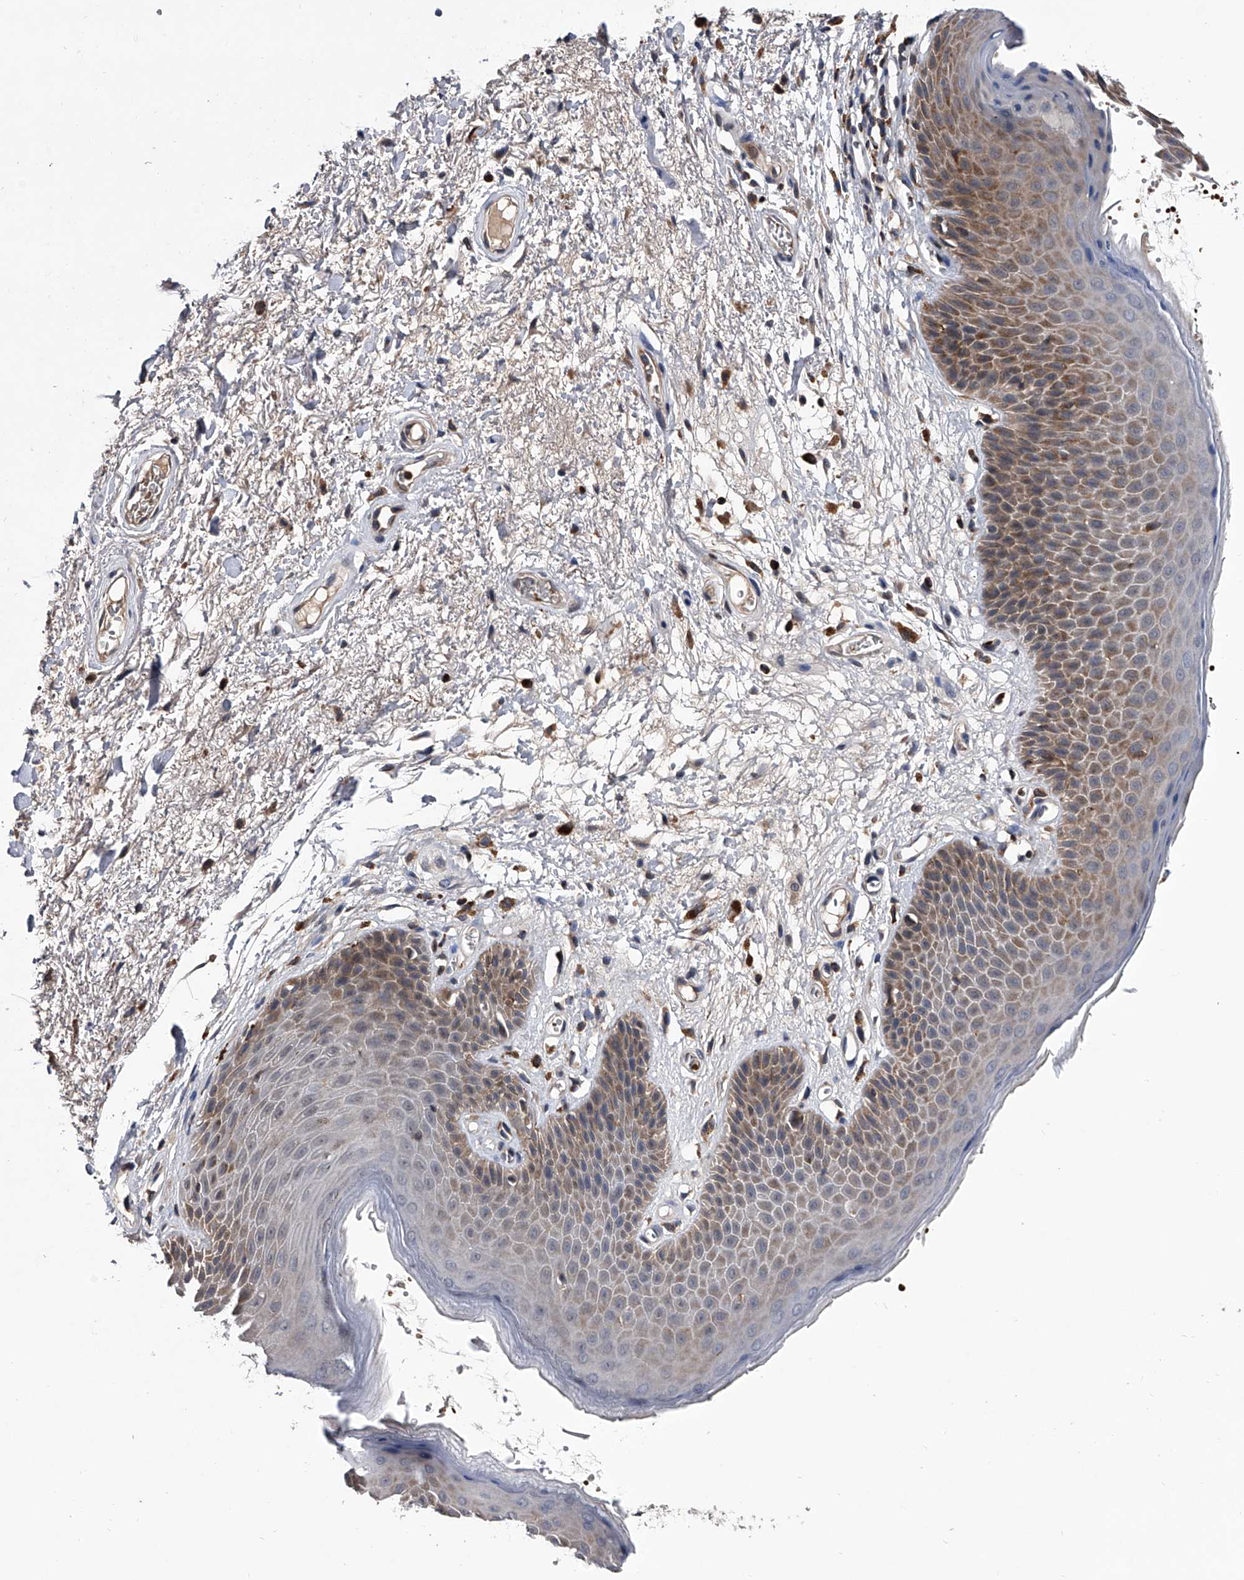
{"staining": {"intensity": "moderate", "quantity": "25%-75%", "location": "cytoplasmic/membranous"}, "tissue": "skin", "cell_type": "Epidermal cells", "image_type": "normal", "snomed": [{"axis": "morphology", "description": "Normal tissue, NOS"}, {"axis": "topography", "description": "Anal"}], "caption": "Skin stained with immunohistochemistry reveals moderate cytoplasmic/membranous staining in approximately 25%-75% of epidermal cells.", "gene": "ZNF30", "patient": {"sex": "male", "age": 74}}